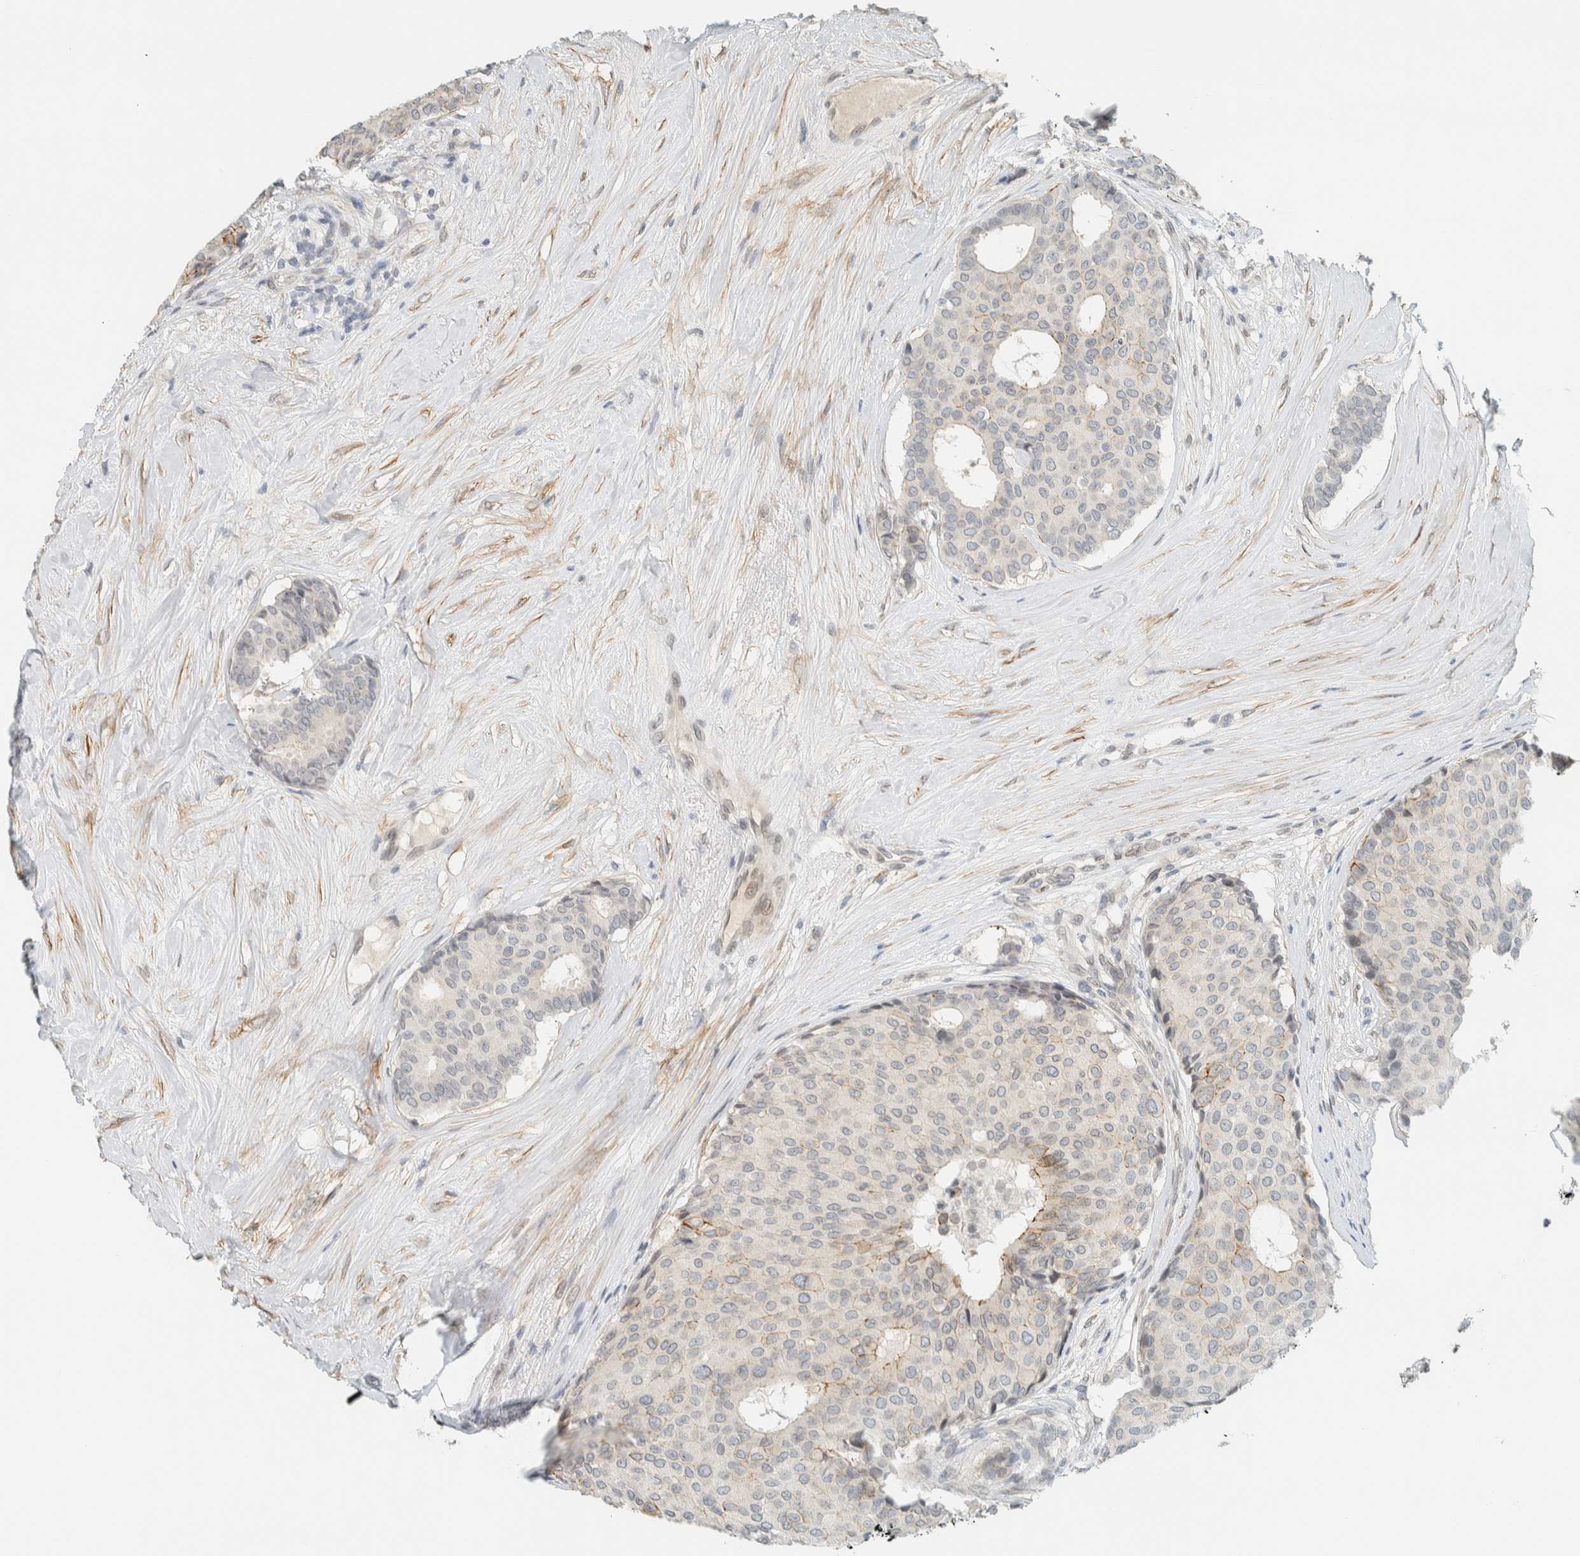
{"staining": {"intensity": "weak", "quantity": "25%-75%", "location": "cytoplasmic/membranous"}, "tissue": "breast cancer", "cell_type": "Tumor cells", "image_type": "cancer", "snomed": [{"axis": "morphology", "description": "Duct carcinoma"}, {"axis": "topography", "description": "Breast"}], "caption": "Breast cancer stained with DAB (3,3'-diaminobenzidine) immunohistochemistry displays low levels of weak cytoplasmic/membranous staining in about 25%-75% of tumor cells.", "gene": "C1QTNF12", "patient": {"sex": "female", "age": 75}}